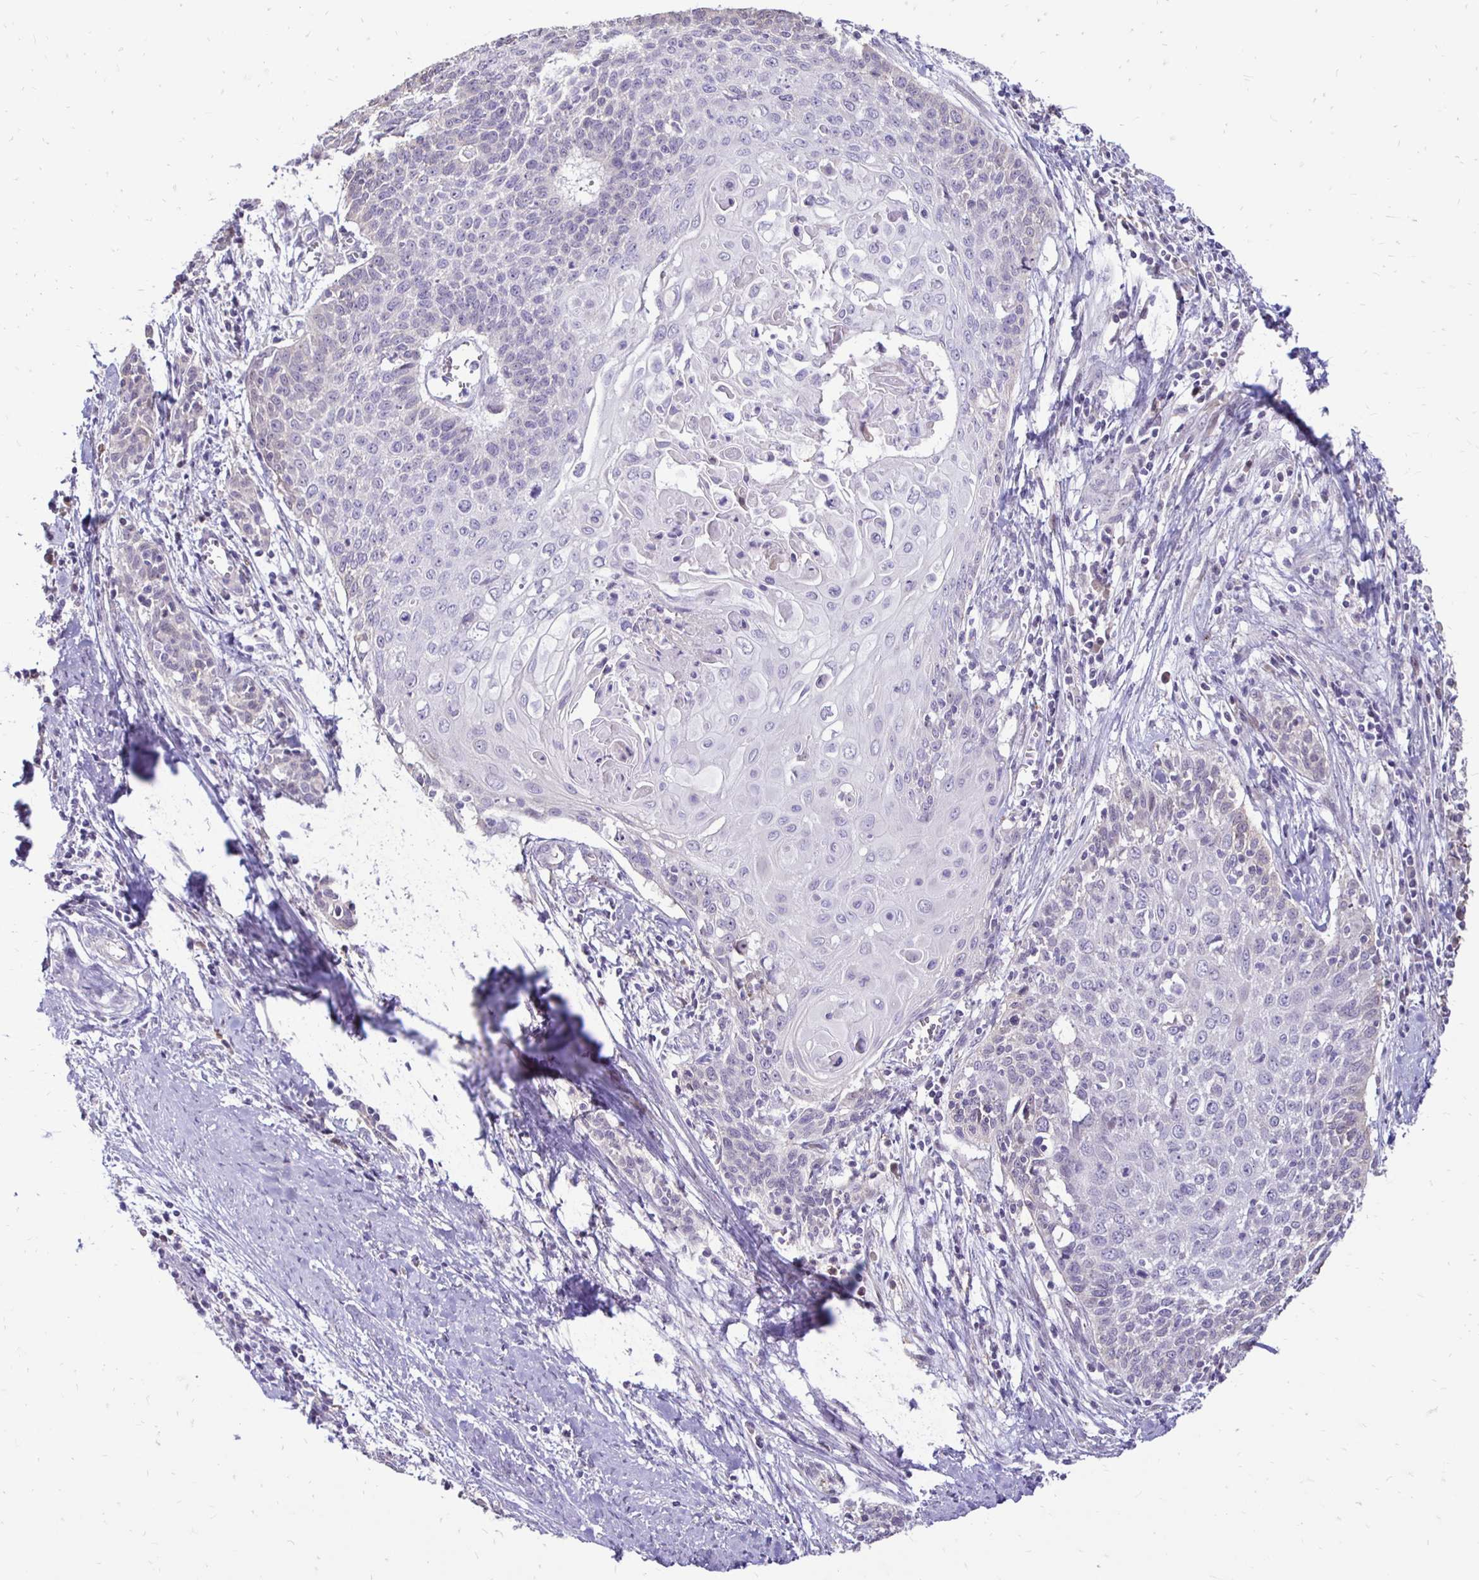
{"staining": {"intensity": "negative", "quantity": "none", "location": "none"}, "tissue": "cervical cancer", "cell_type": "Tumor cells", "image_type": "cancer", "snomed": [{"axis": "morphology", "description": "Squamous cell carcinoma, NOS"}, {"axis": "topography", "description": "Cervix"}], "caption": "The photomicrograph shows no significant expression in tumor cells of cervical cancer (squamous cell carcinoma).", "gene": "GAS2", "patient": {"sex": "female", "age": 39}}